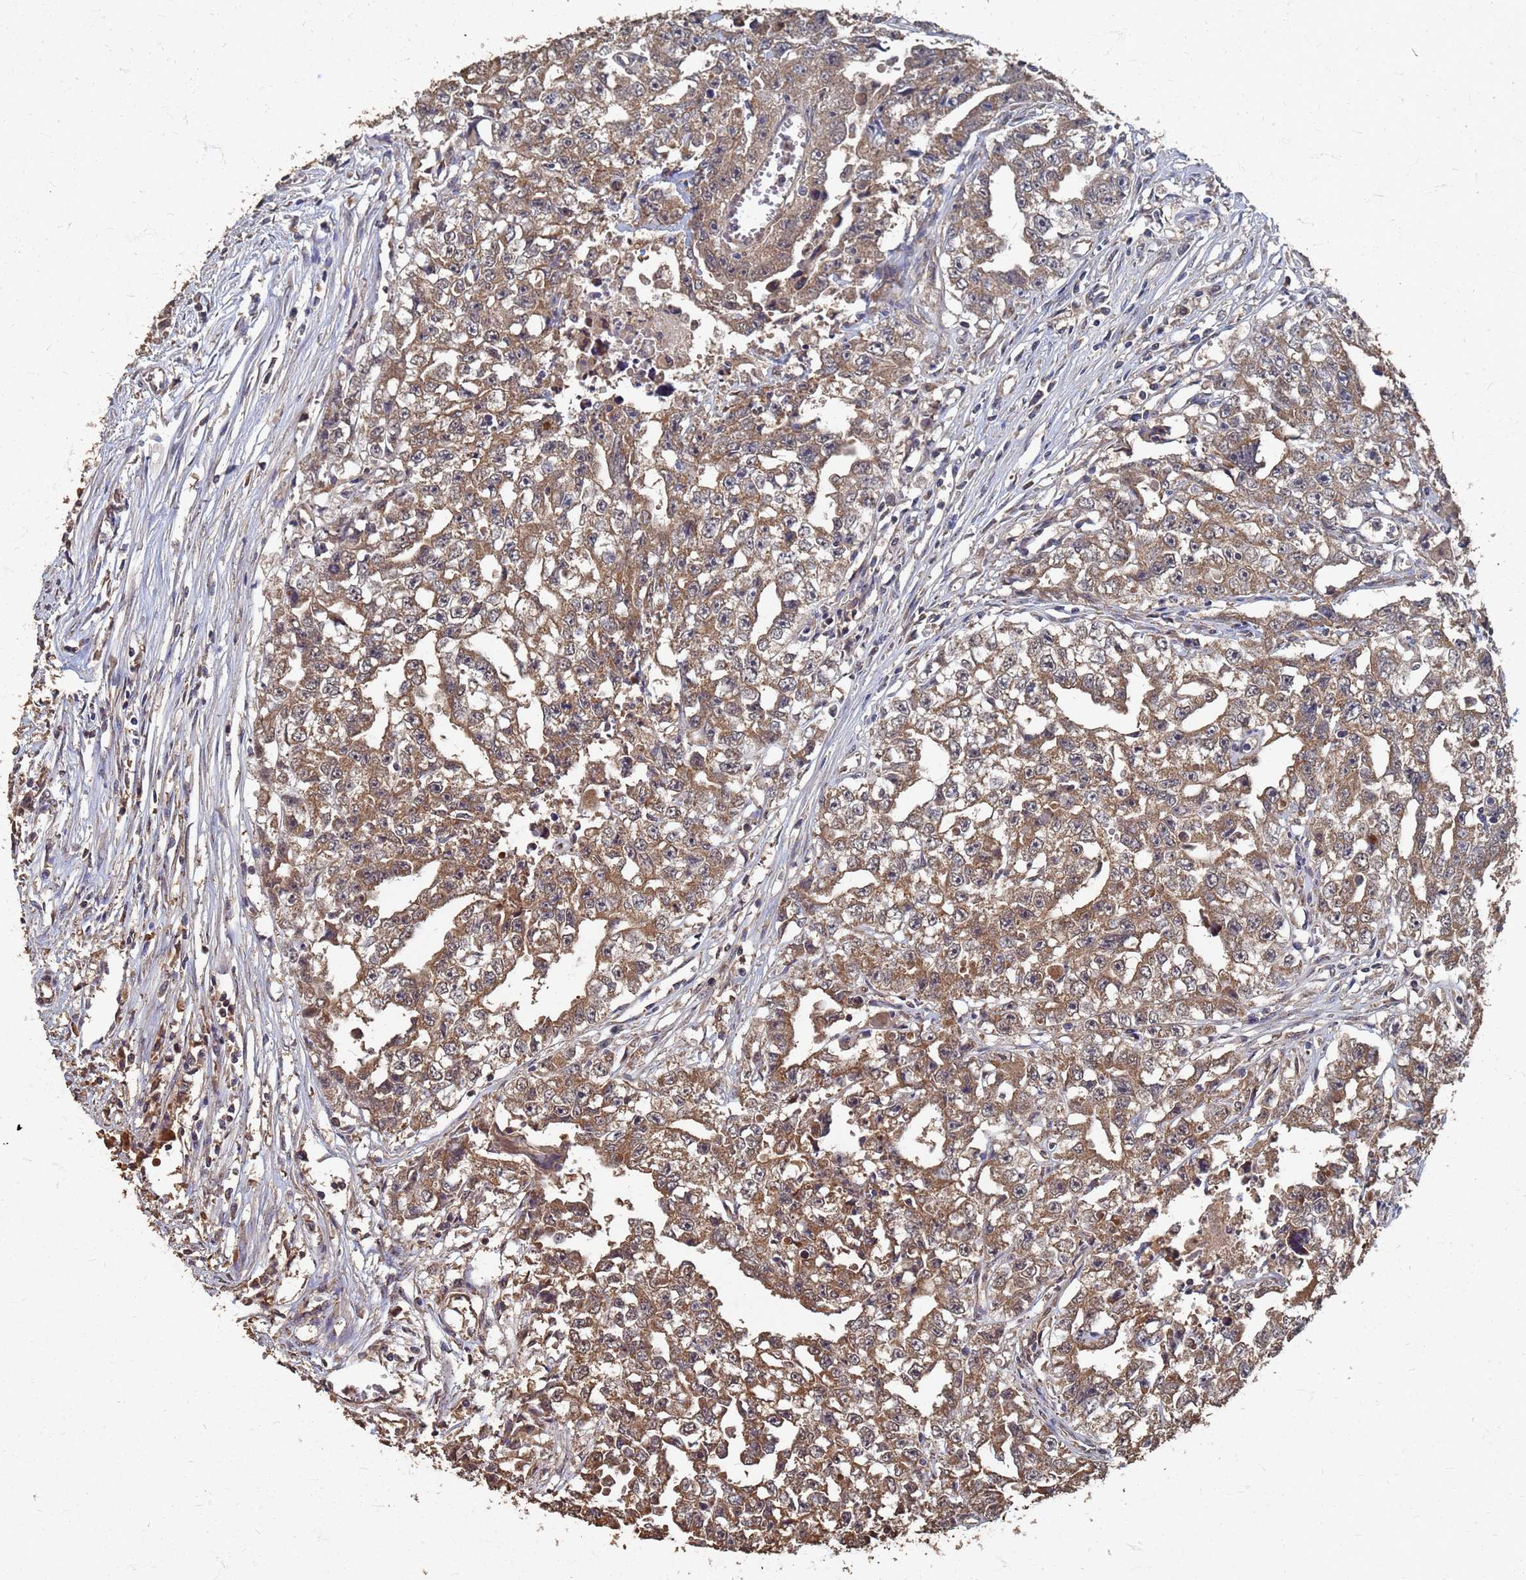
{"staining": {"intensity": "moderate", "quantity": ">75%", "location": "cytoplasmic/membranous"}, "tissue": "testis cancer", "cell_type": "Tumor cells", "image_type": "cancer", "snomed": [{"axis": "morphology", "description": "Seminoma, NOS"}, {"axis": "morphology", "description": "Carcinoma, Embryonal, NOS"}, {"axis": "topography", "description": "Testis"}], "caption": "Moderate cytoplasmic/membranous positivity is appreciated in approximately >75% of tumor cells in testis cancer.", "gene": "DPH5", "patient": {"sex": "male", "age": 43}}